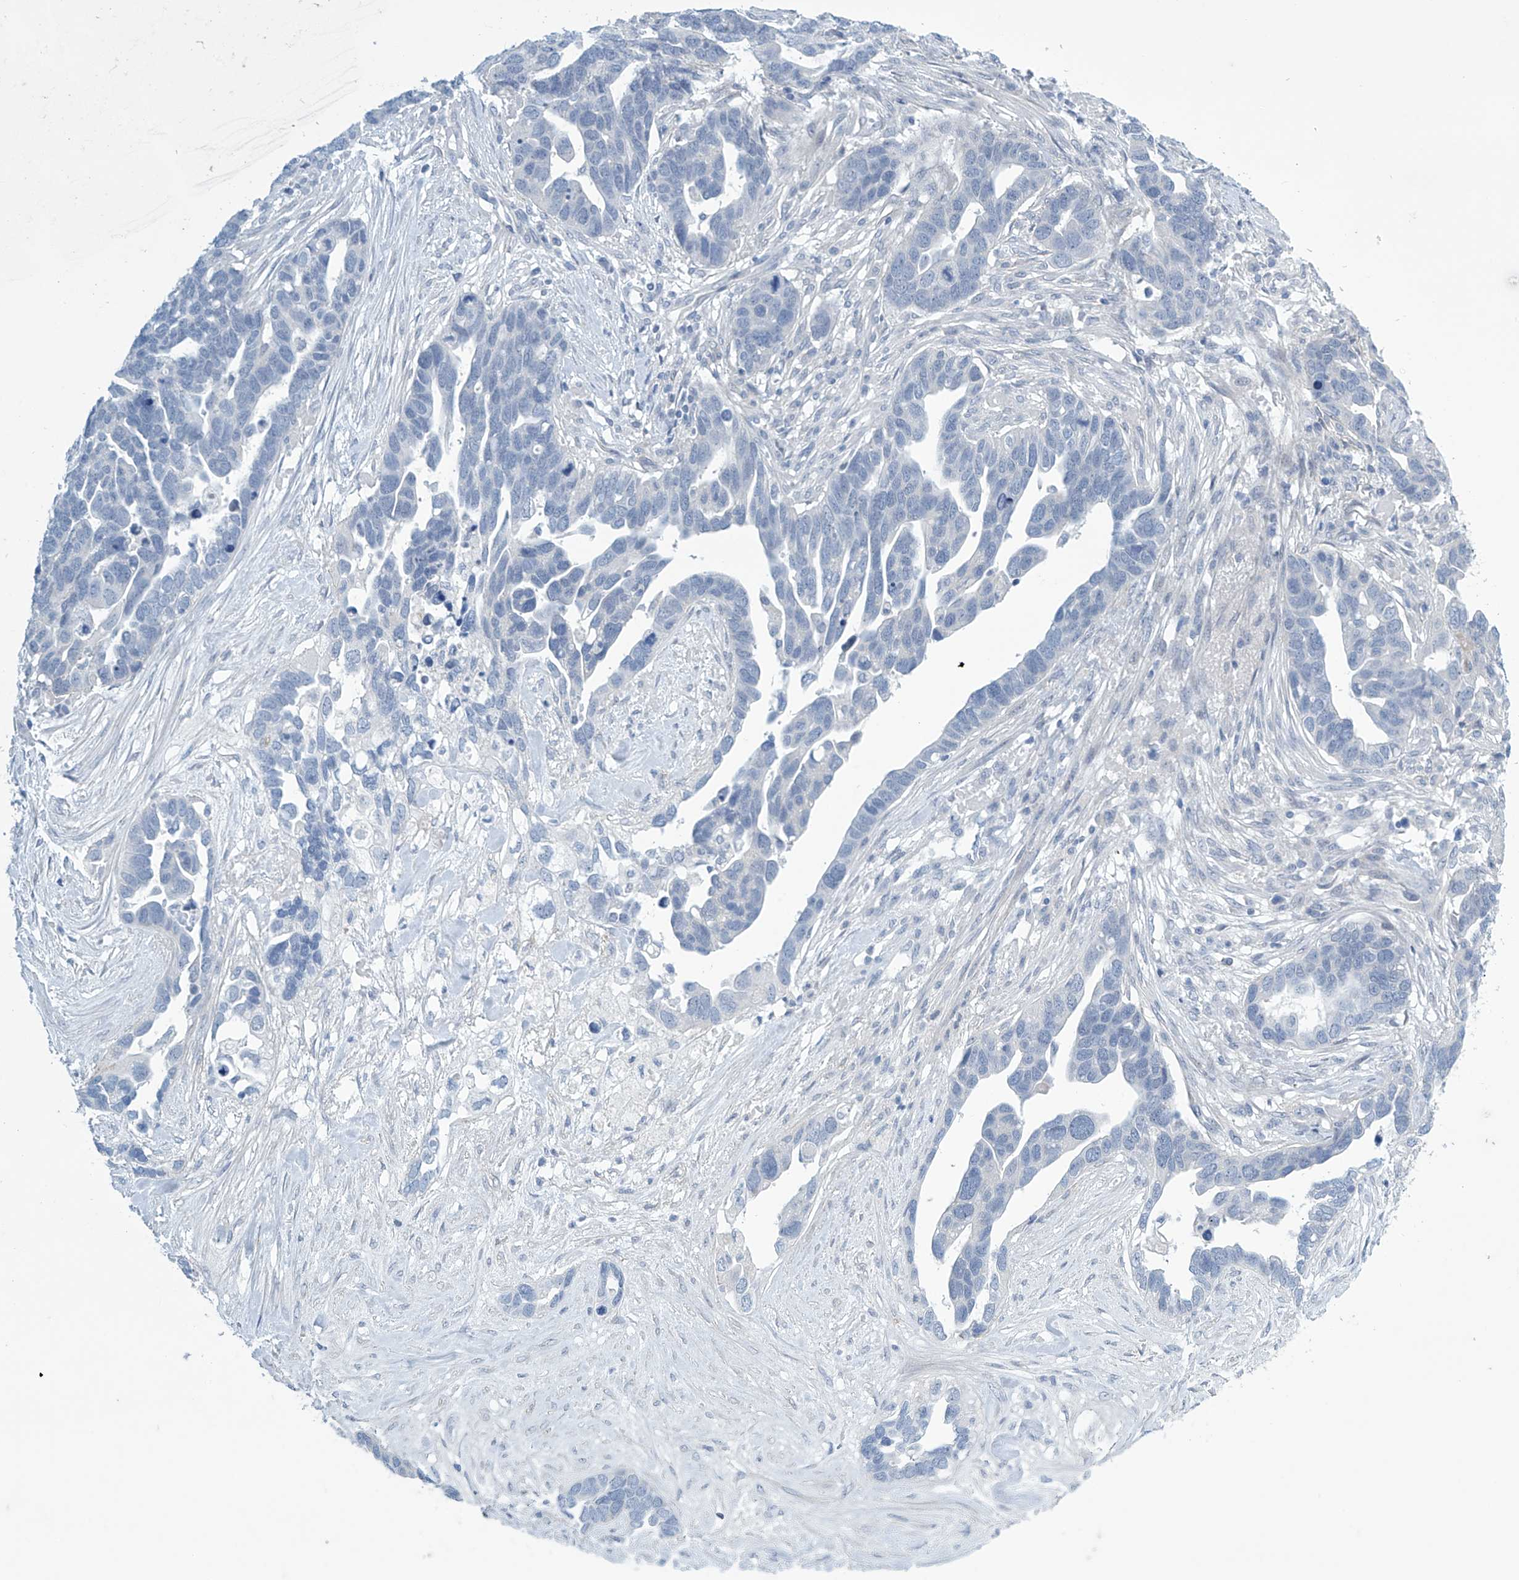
{"staining": {"intensity": "negative", "quantity": "none", "location": "none"}, "tissue": "ovarian cancer", "cell_type": "Tumor cells", "image_type": "cancer", "snomed": [{"axis": "morphology", "description": "Cystadenocarcinoma, serous, NOS"}, {"axis": "topography", "description": "Ovary"}], "caption": "Image shows no significant protein positivity in tumor cells of ovarian cancer. (DAB (3,3'-diaminobenzidine) immunohistochemistry visualized using brightfield microscopy, high magnification).", "gene": "SLC35A5", "patient": {"sex": "female", "age": 54}}